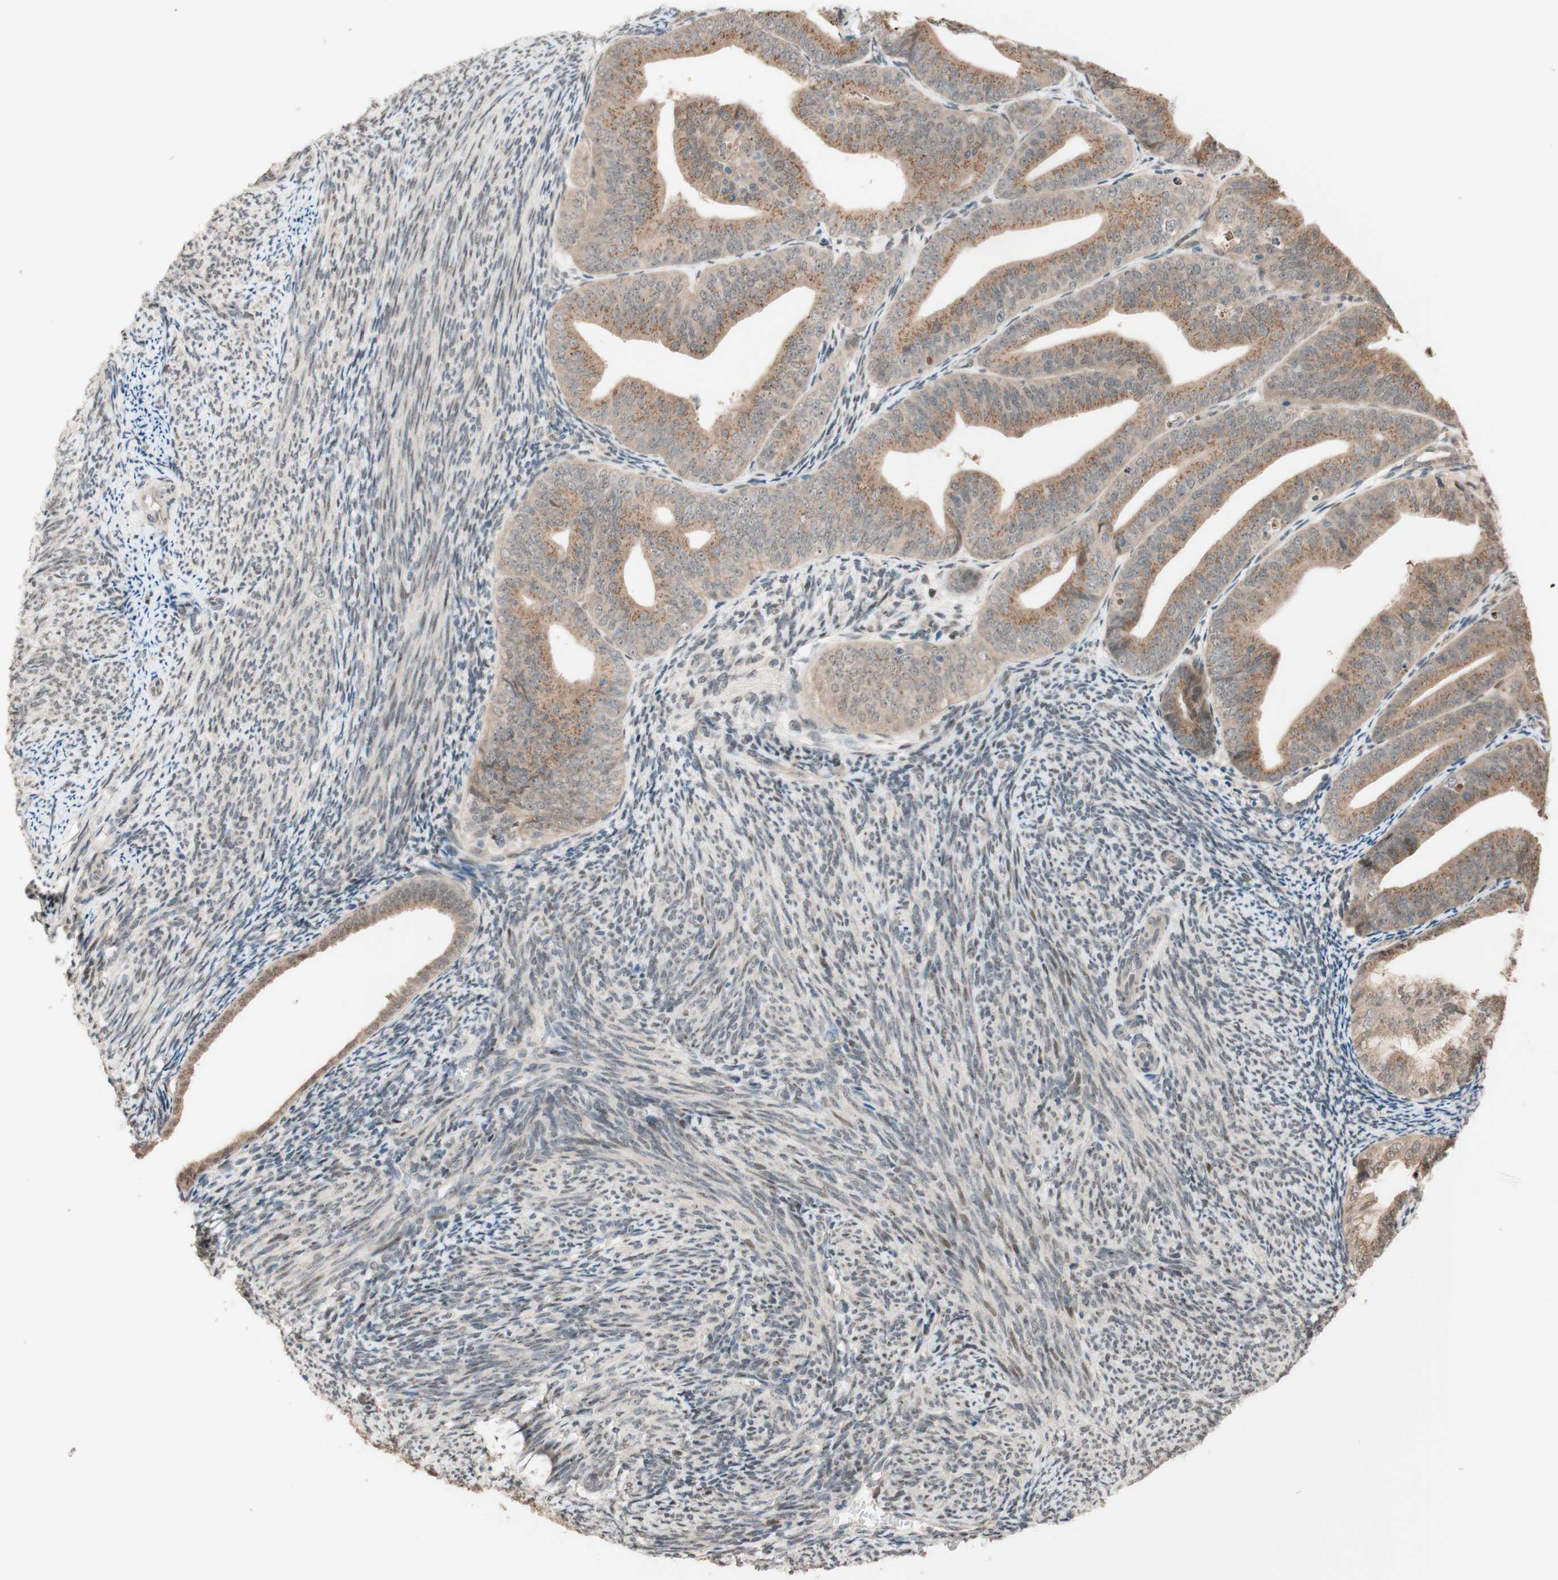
{"staining": {"intensity": "moderate", "quantity": ">75%", "location": "cytoplasmic/membranous"}, "tissue": "endometrial cancer", "cell_type": "Tumor cells", "image_type": "cancer", "snomed": [{"axis": "morphology", "description": "Adenocarcinoma, NOS"}, {"axis": "topography", "description": "Endometrium"}], "caption": "Tumor cells demonstrate moderate cytoplasmic/membranous positivity in about >75% of cells in endometrial adenocarcinoma. (DAB IHC with brightfield microscopy, high magnification).", "gene": "CCNC", "patient": {"sex": "female", "age": 63}}